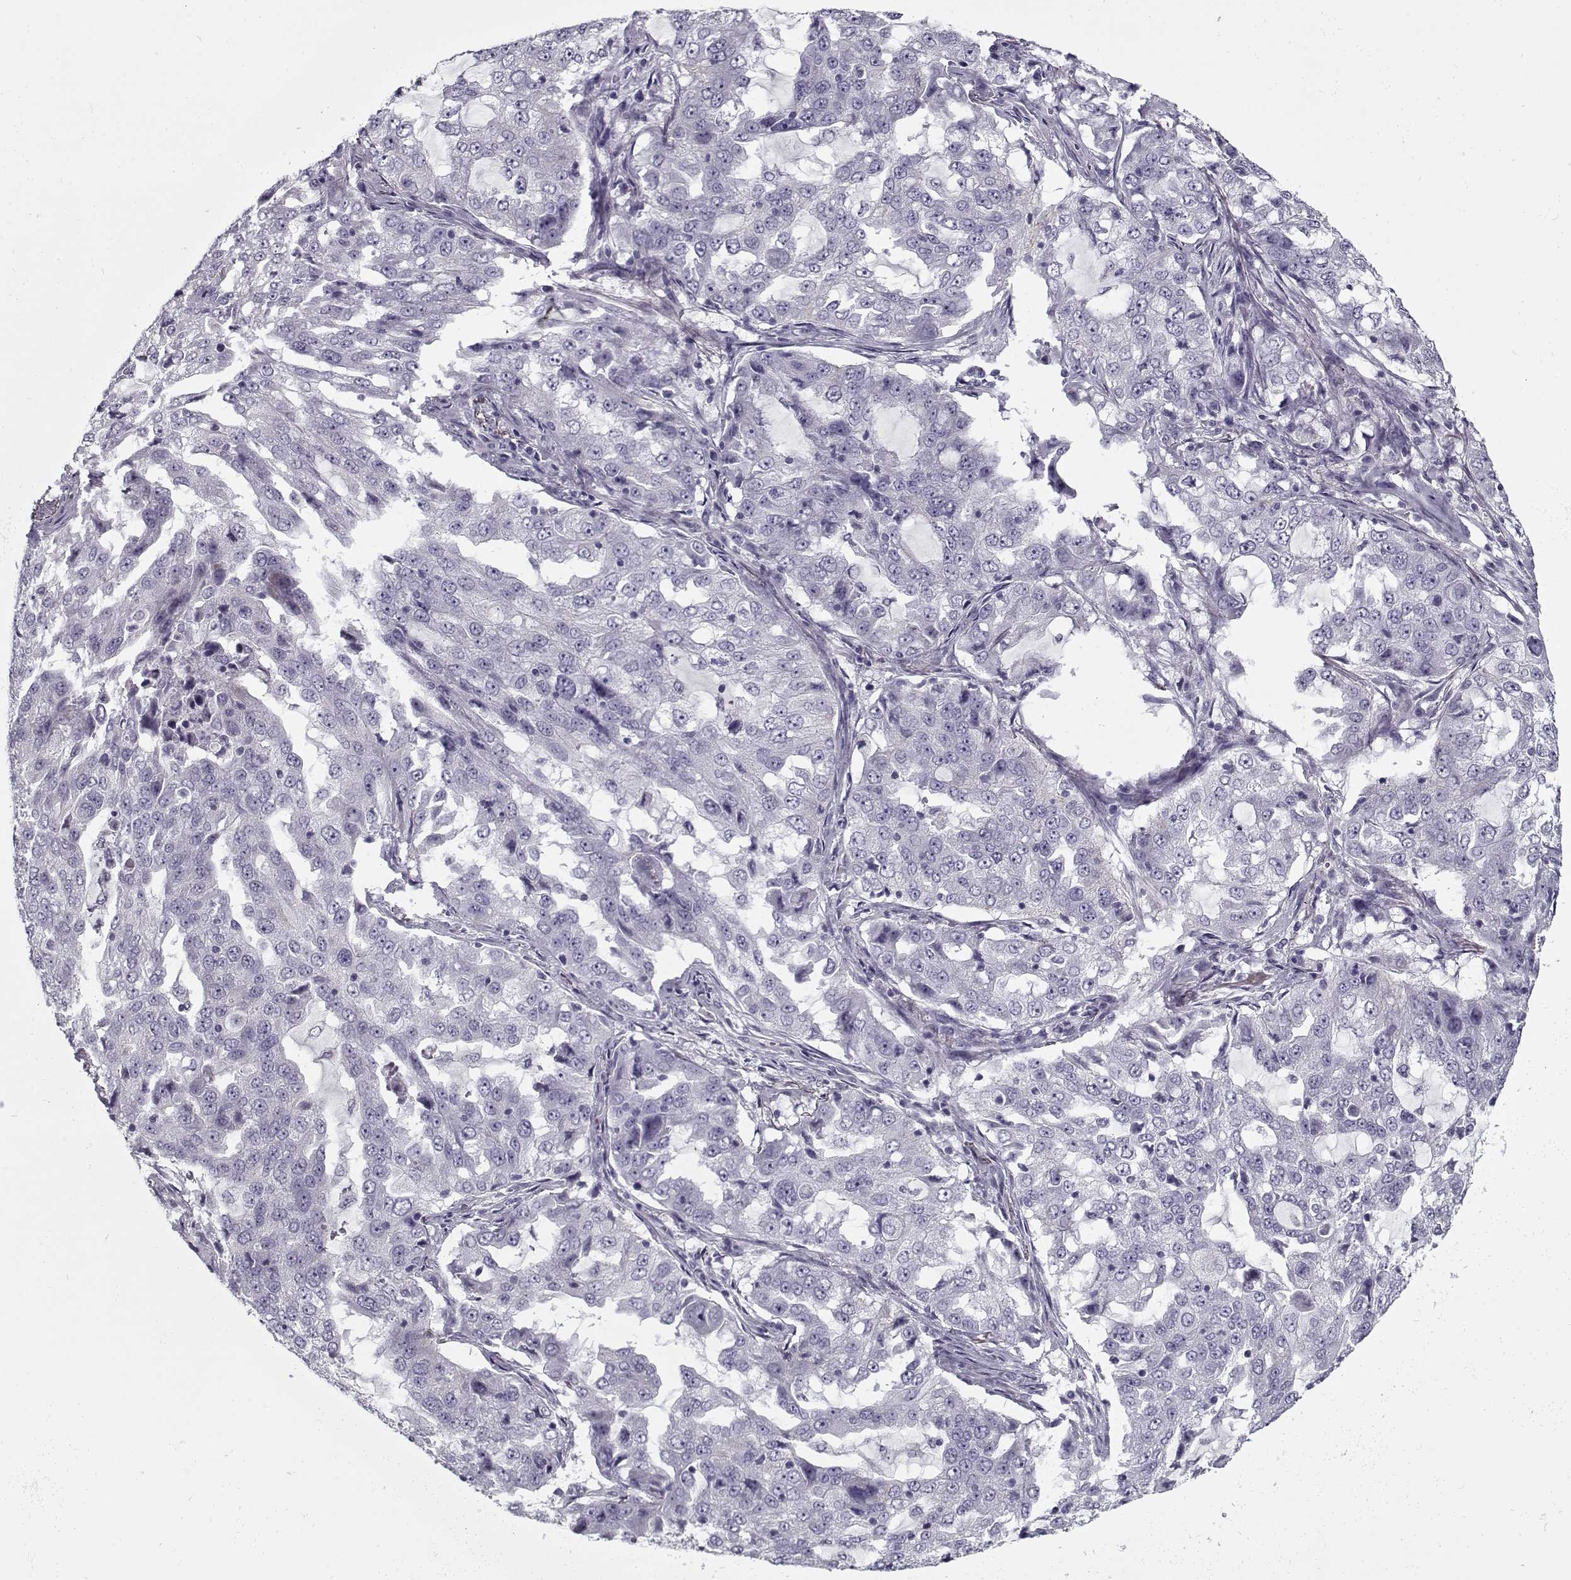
{"staining": {"intensity": "negative", "quantity": "none", "location": "none"}, "tissue": "lung cancer", "cell_type": "Tumor cells", "image_type": "cancer", "snomed": [{"axis": "morphology", "description": "Adenocarcinoma, NOS"}, {"axis": "topography", "description": "Lung"}], "caption": "The IHC photomicrograph has no significant positivity in tumor cells of lung adenocarcinoma tissue.", "gene": "PP2D1", "patient": {"sex": "female", "age": 61}}